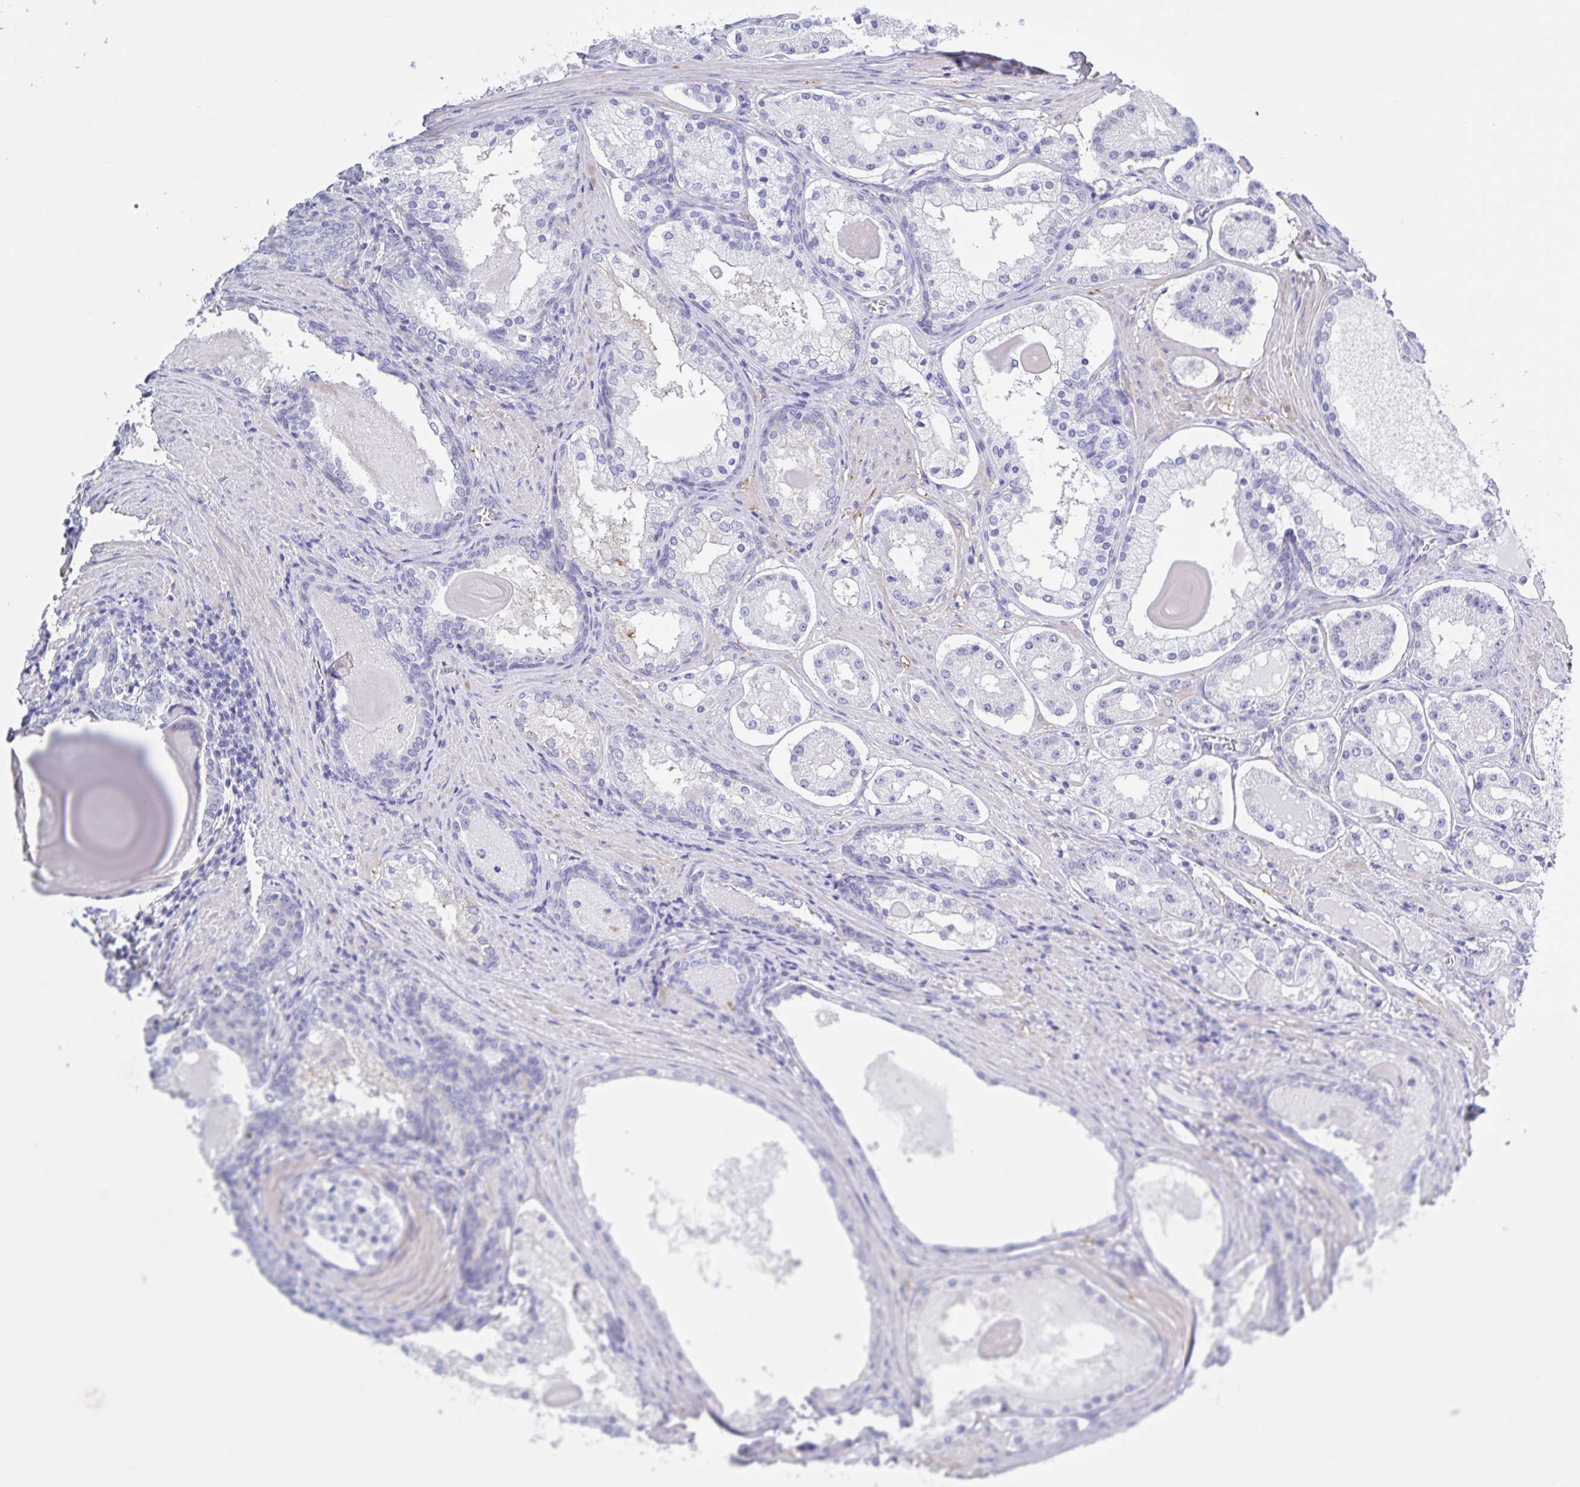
{"staining": {"intensity": "negative", "quantity": "none", "location": "none"}, "tissue": "prostate cancer", "cell_type": "Tumor cells", "image_type": "cancer", "snomed": [{"axis": "morphology", "description": "Adenocarcinoma, Low grade"}, {"axis": "topography", "description": "Prostate"}], "caption": "Prostate adenocarcinoma (low-grade) stained for a protein using immunohistochemistry (IHC) demonstrates no expression tumor cells.", "gene": "MUCL3", "patient": {"sex": "male", "age": 57}}